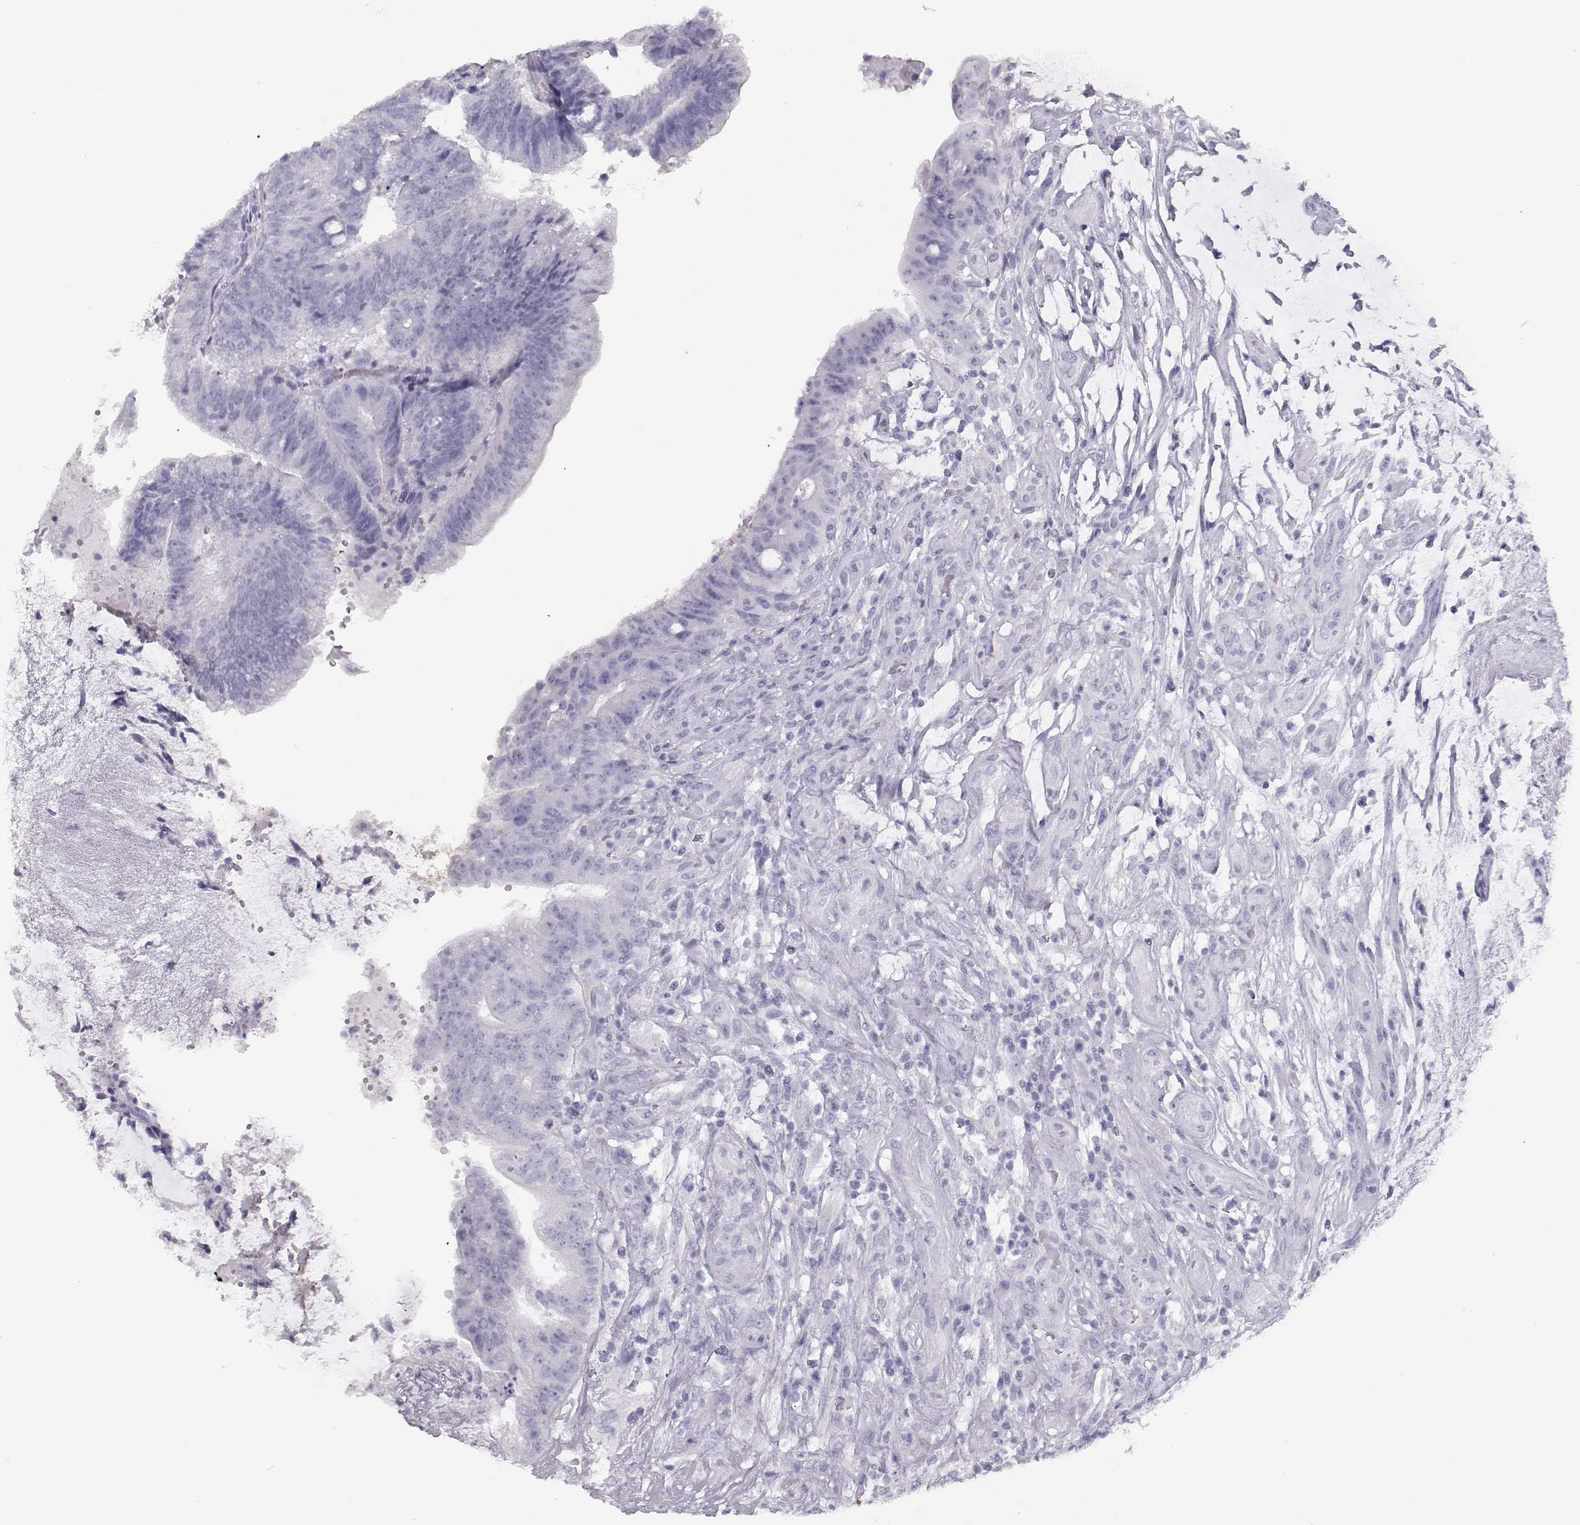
{"staining": {"intensity": "negative", "quantity": "none", "location": "none"}, "tissue": "colorectal cancer", "cell_type": "Tumor cells", "image_type": "cancer", "snomed": [{"axis": "morphology", "description": "Adenocarcinoma, NOS"}, {"axis": "topography", "description": "Colon"}], "caption": "A histopathology image of adenocarcinoma (colorectal) stained for a protein demonstrates no brown staining in tumor cells.", "gene": "TKTL1", "patient": {"sex": "female", "age": 43}}